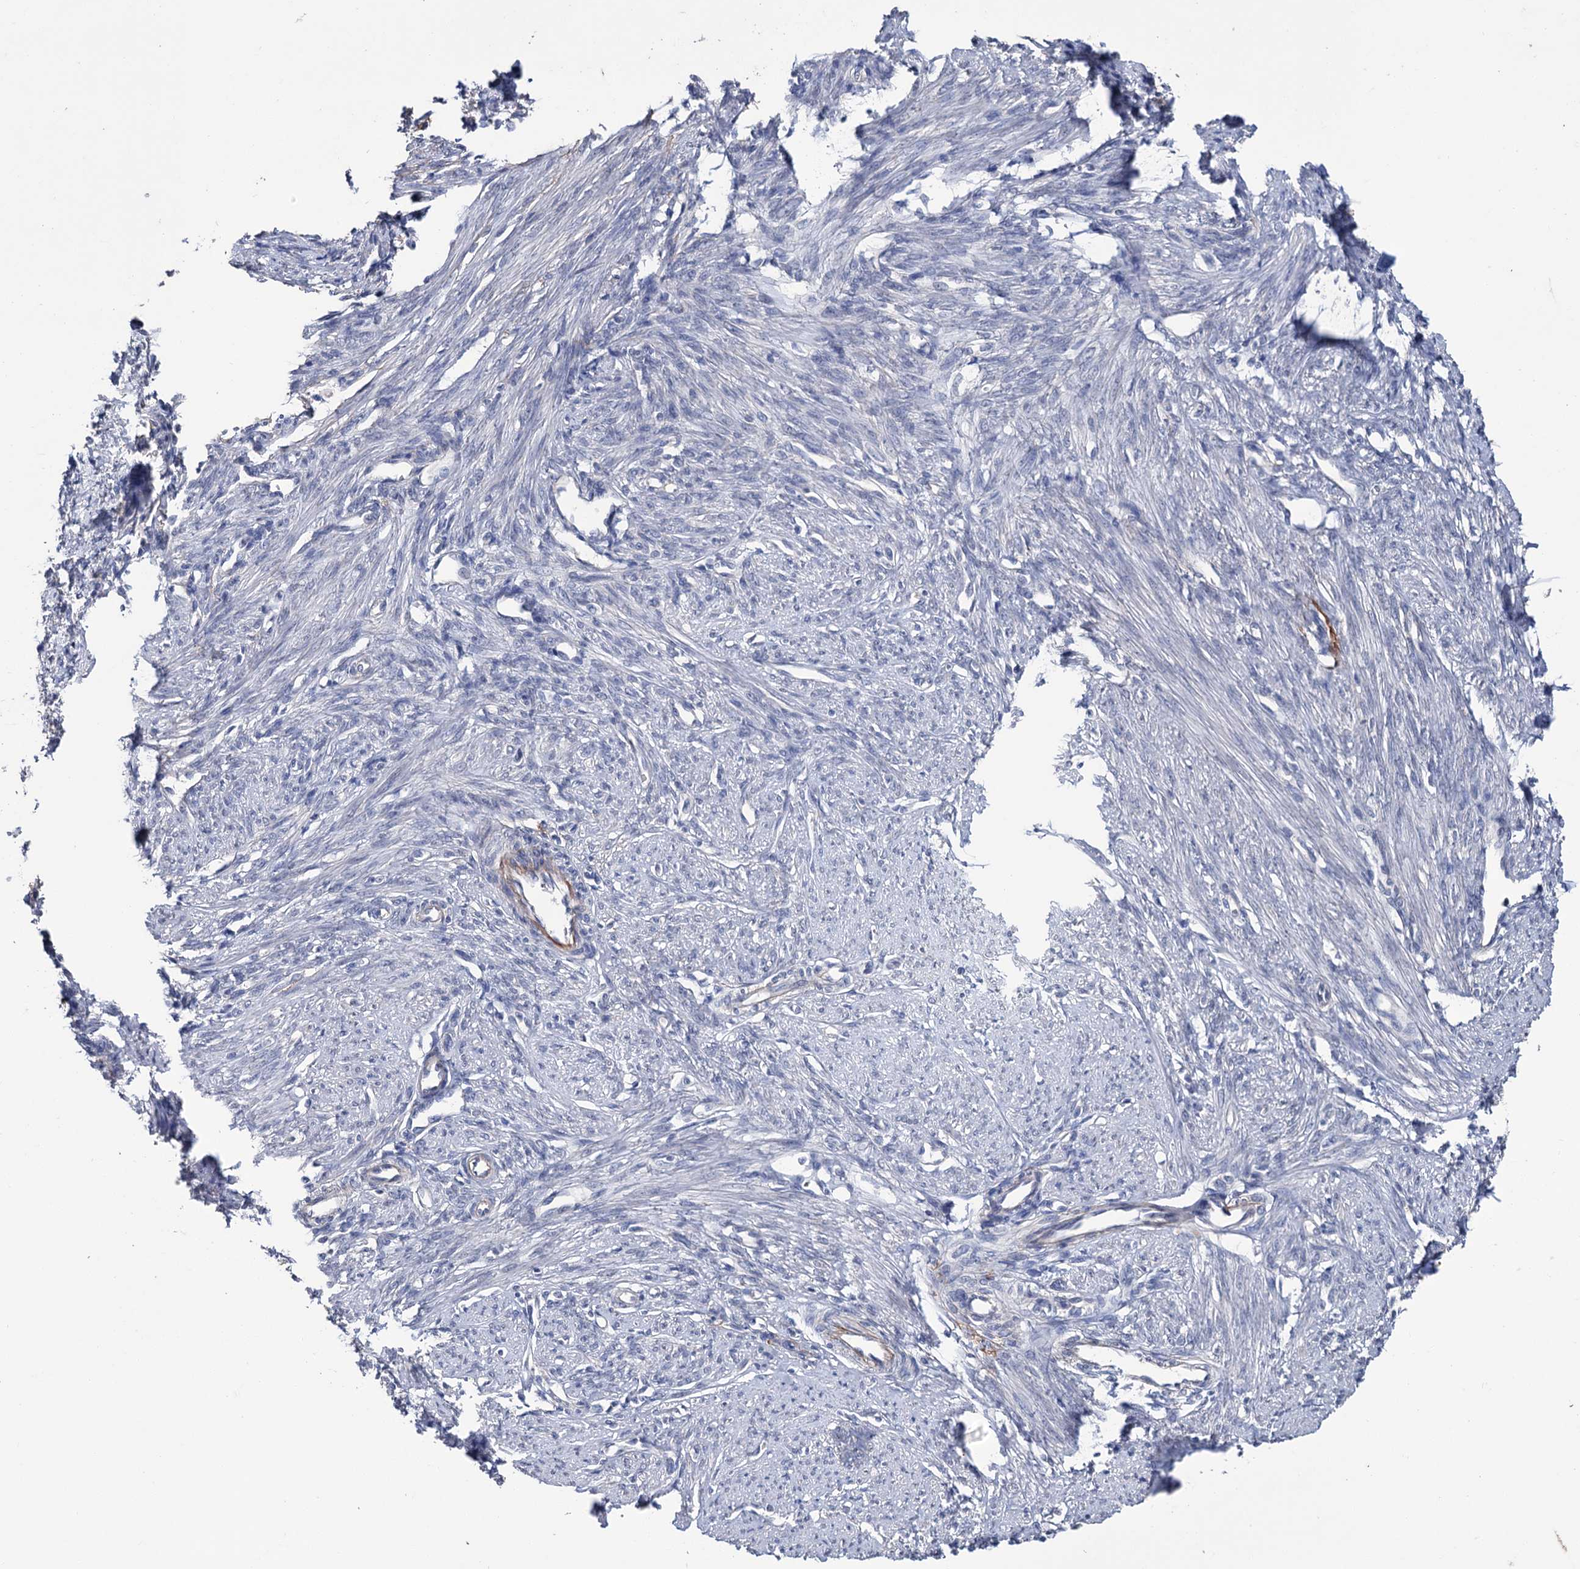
{"staining": {"intensity": "negative", "quantity": "none", "location": "none"}, "tissue": "smooth muscle", "cell_type": "Smooth muscle cells", "image_type": "normal", "snomed": [{"axis": "morphology", "description": "Normal tissue, NOS"}, {"axis": "topography", "description": "Smooth muscle"}, {"axis": "topography", "description": "Uterus"}], "caption": "Immunohistochemistry (IHC) histopathology image of unremarkable smooth muscle stained for a protein (brown), which displays no positivity in smooth muscle cells.", "gene": "EPB41L5", "patient": {"sex": "female", "age": 59}}